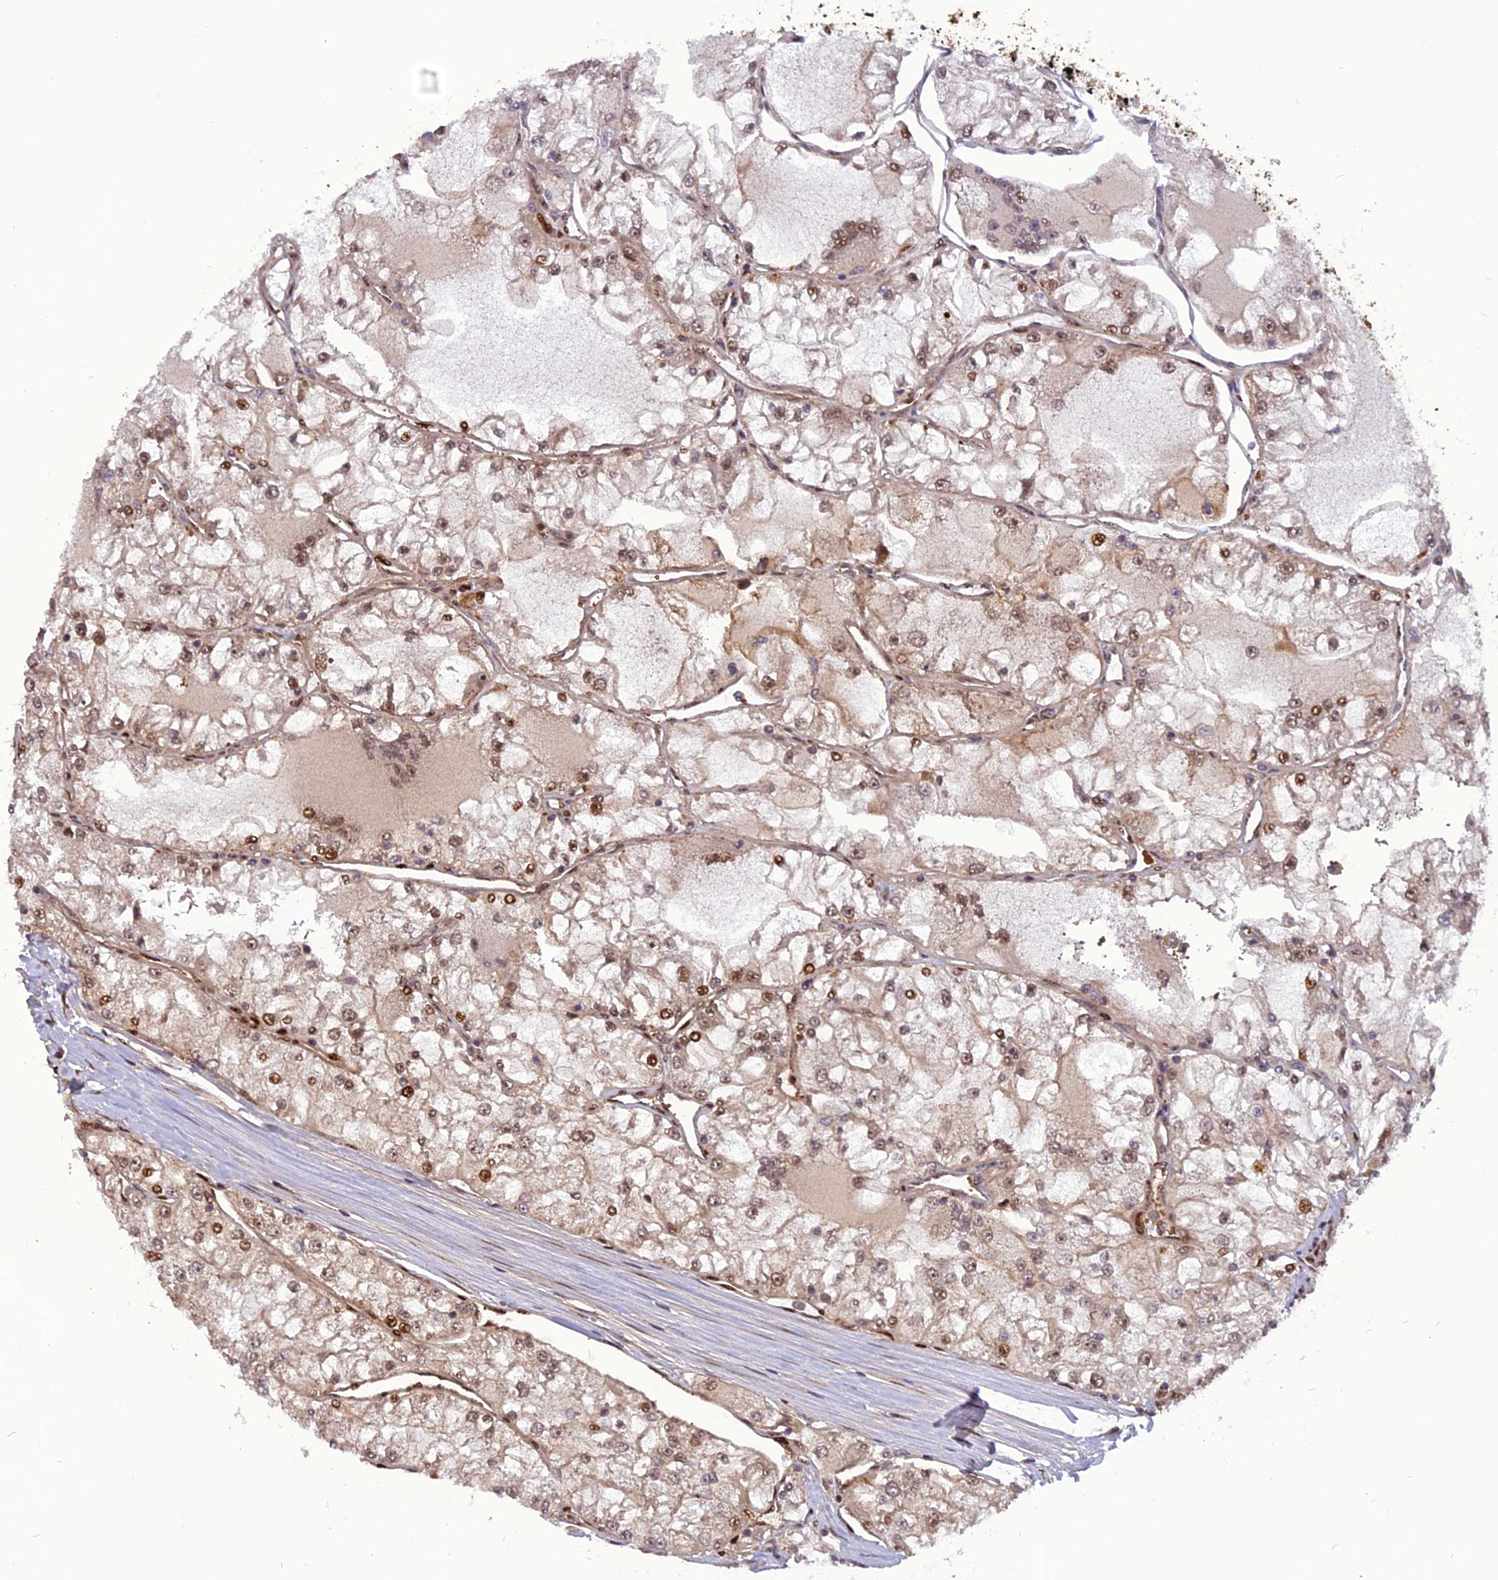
{"staining": {"intensity": "moderate", "quantity": "25%-75%", "location": "nuclear"}, "tissue": "renal cancer", "cell_type": "Tumor cells", "image_type": "cancer", "snomed": [{"axis": "morphology", "description": "Adenocarcinoma, NOS"}, {"axis": "topography", "description": "Kidney"}], "caption": "Immunohistochemical staining of renal cancer demonstrates medium levels of moderate nuclear protein positivity in about 25%-75% of tumor cells. Nuclei are stained in blue.", "gene": "MICALL1", "patient": {"sex": "female", "age": 72}}